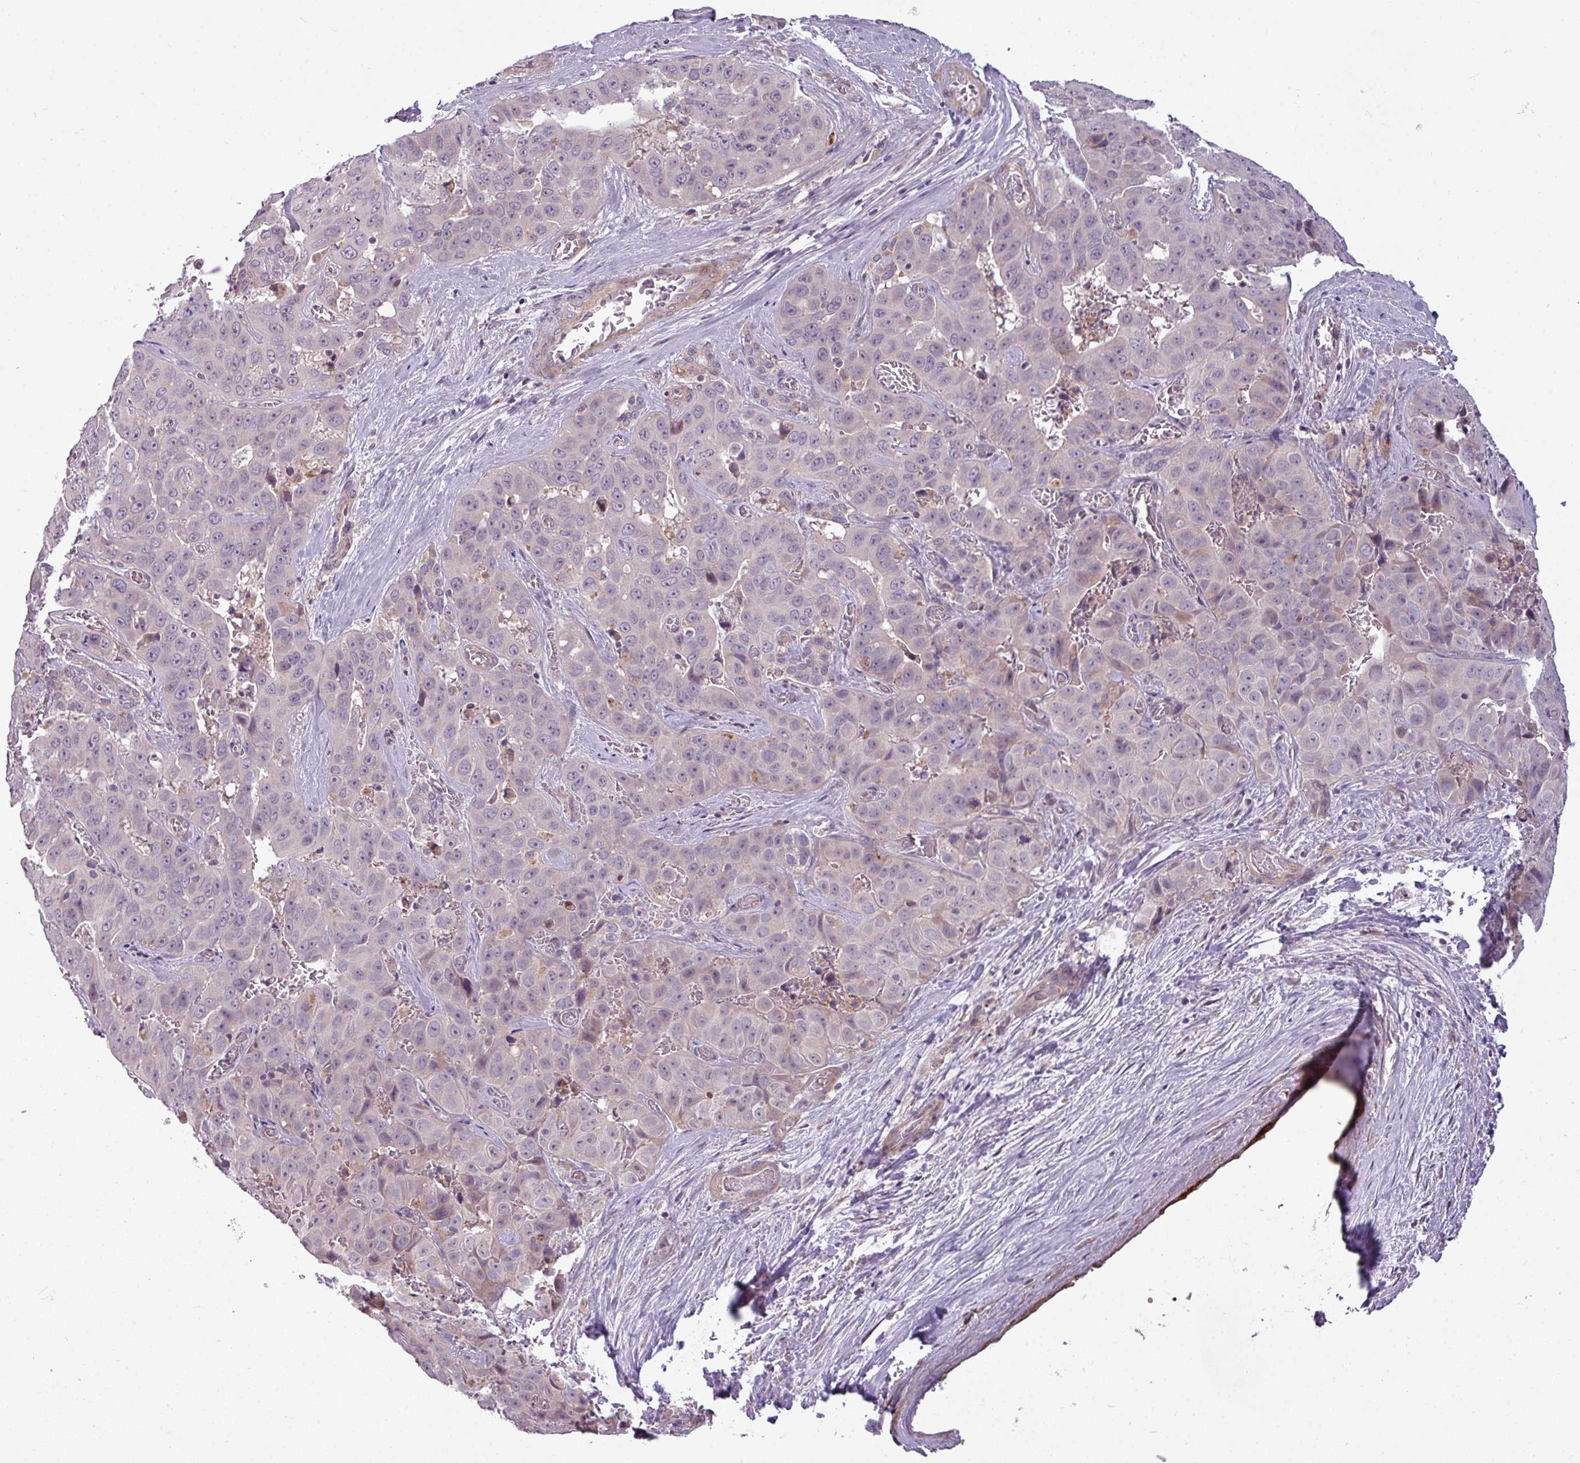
{"staining": {"intensity": "negative", "quantity": "none", "location": "none"}, "tissue": "liver cancer", "cell_type": "Tumor cells", "image_type": "cancer", "snomed": [{"axis": "morphology", "description": "Cholangiocarcinoma"}, {"axis": "topography", "description": "Liver"}], "caption": "This is a photomicrograph of immunohistochemistry staining of cholangiocarcinoma (liver), which shows no expression in tumor cells.", "gene": "ZNF35", "patient": {"sex": "female", "age": 52}}